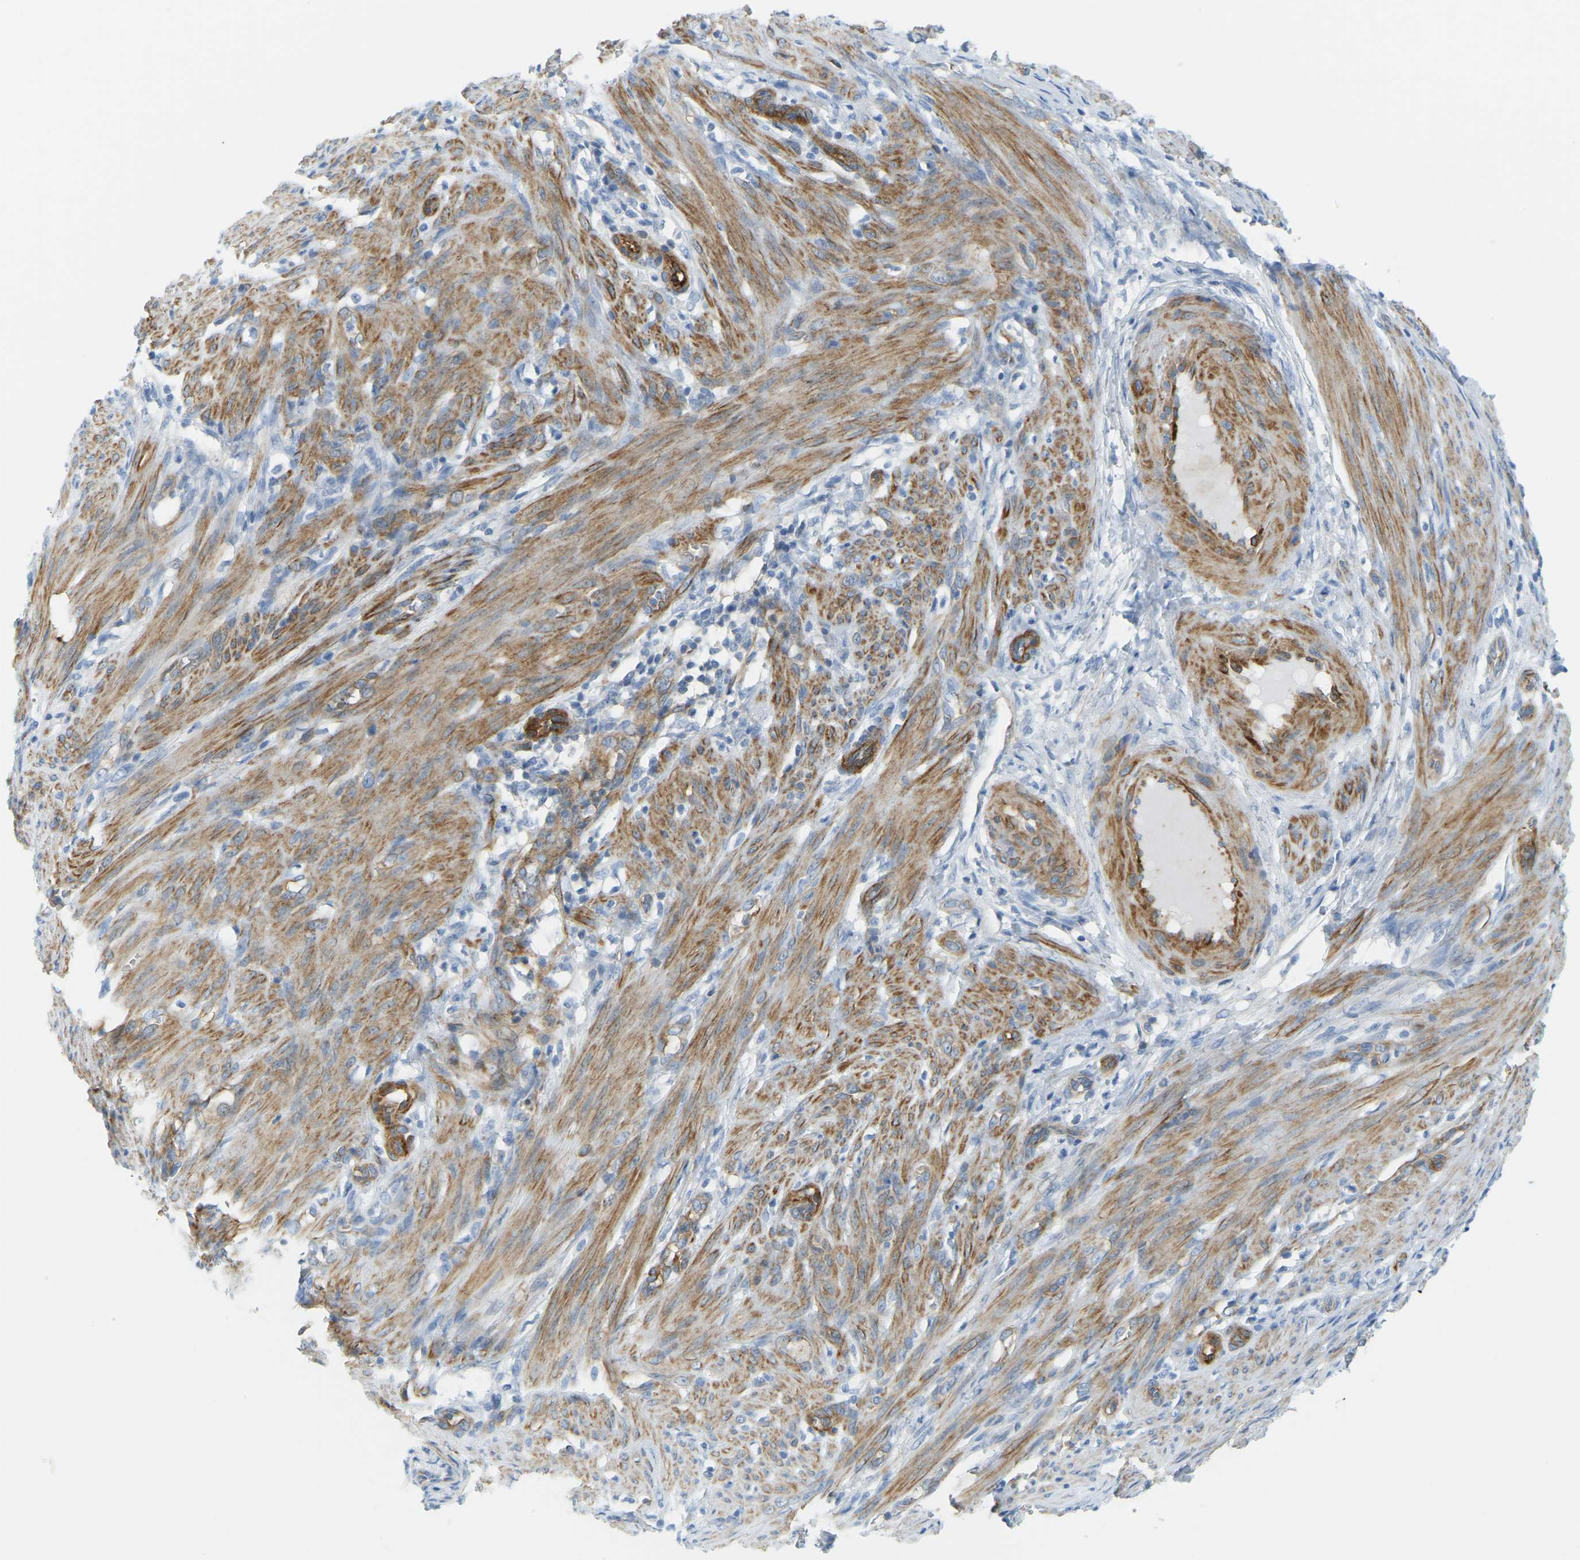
{"staining": {"intensity": "negative", "quantity": "none", "location": "none"}, "tissue": "endometrial cancer", "cell_type": "Tumor cells", "image_type": "cancer", "snomed": [{"axis": "morphology", "description": "Adenocarcinoma, NOS"}, {"axis": "topography", "description": "Endometrium"}], "caption": "A histopathology image of human adenocarcinoma (endometrial) is negative for staining in tumor cells. The staining was performed using DAB (3,3'-diaminobenzidine) to visualize the protein expression in brown, while the nuclei were stained in blue with hematoxylin (Magnification: 20x).", "gene": "MYL3", "patient": {"sex": "female", "age": 70}}